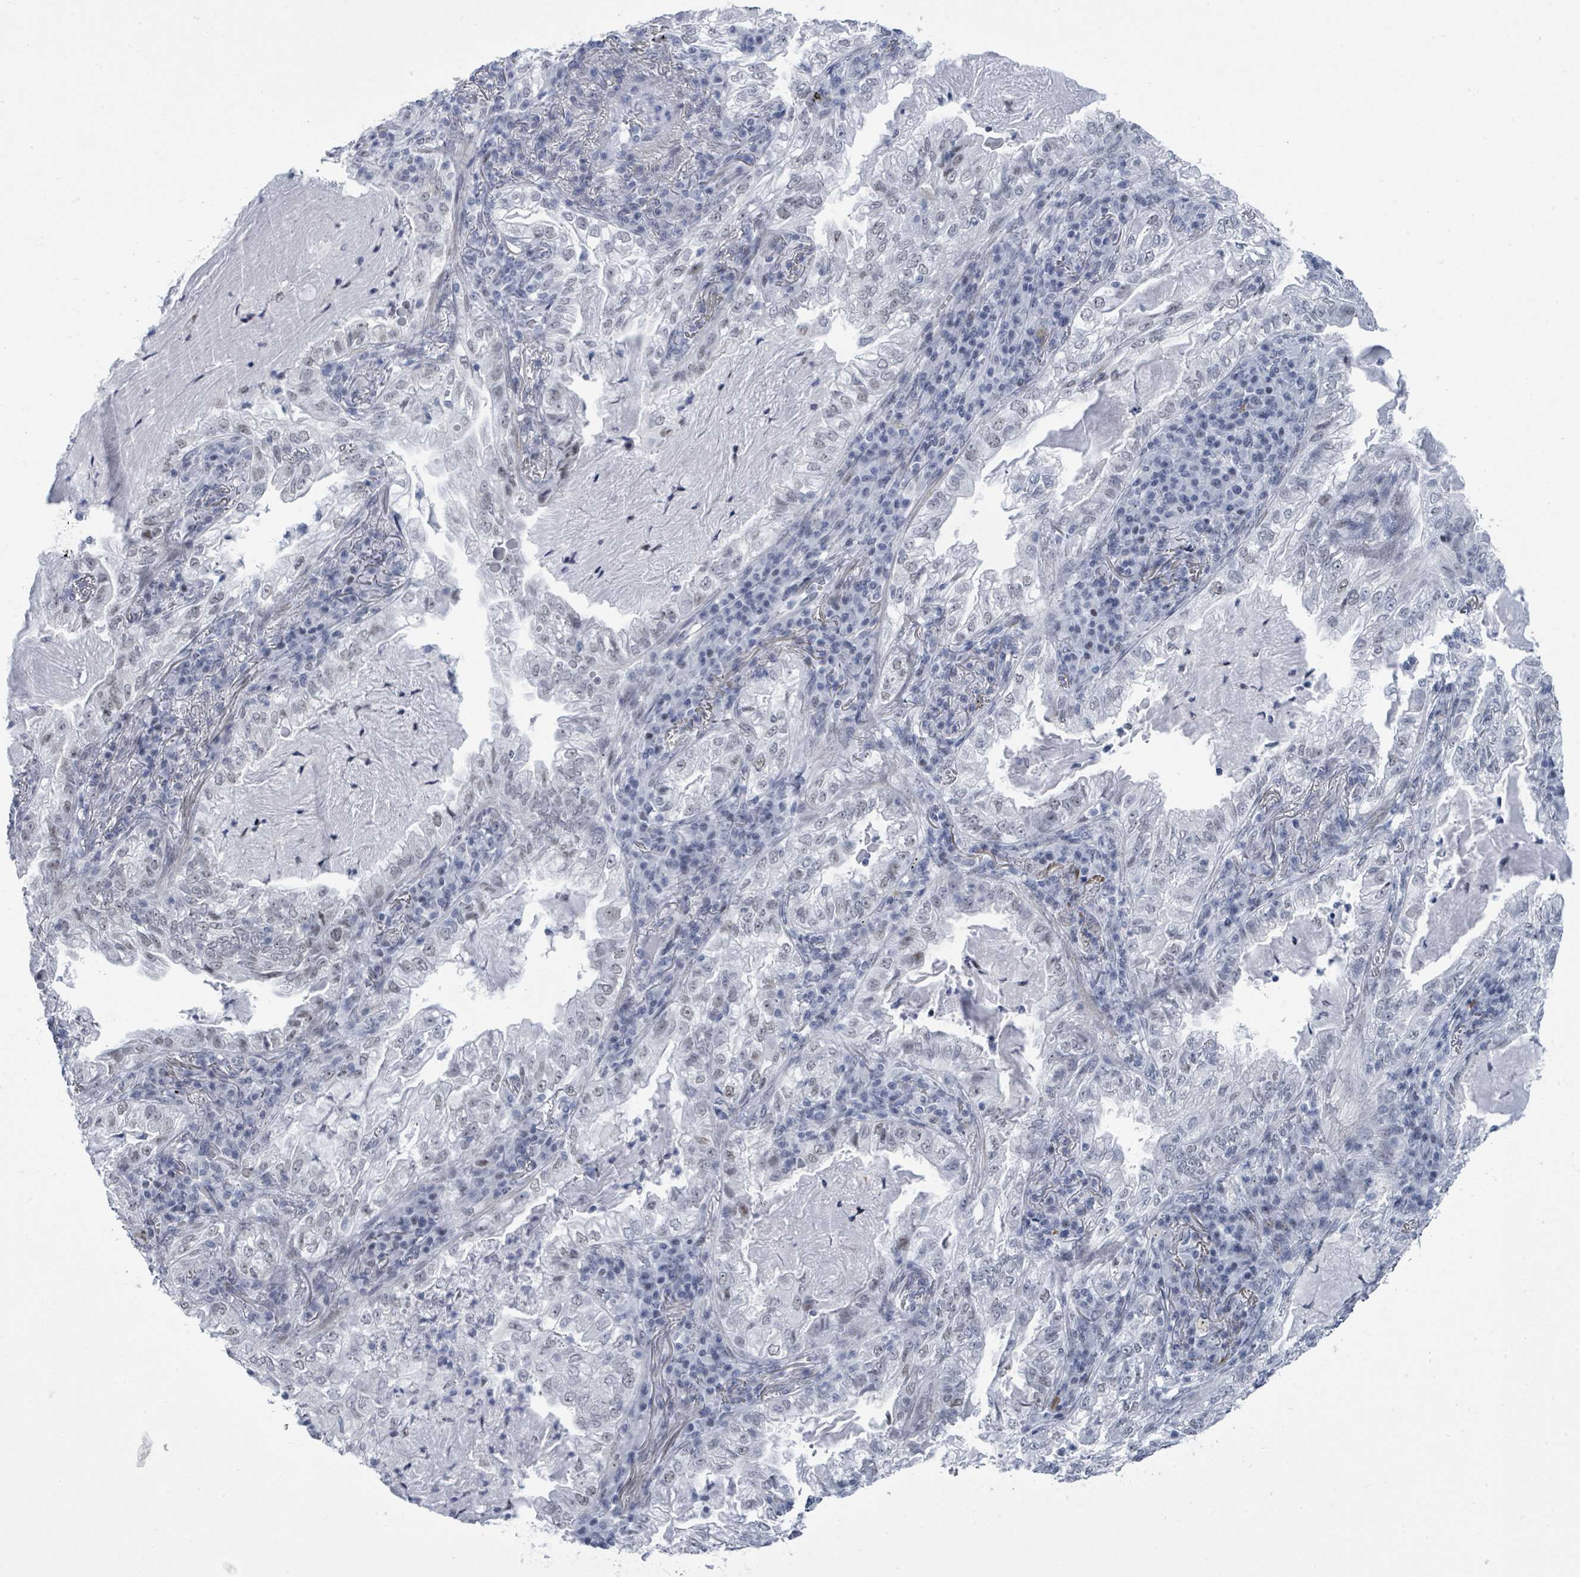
{"staining": {"intensity": "negative", "quantity": "none", "location": "none"}, "tissue": "lung cancer", "cell_type": "Tumor cells", "image_type": "cancer", "snomed": [{"axis": "morphology", "description": "Adenocarcinoma, NOS"}, {"axis": "topography", "description": "Lung"}], "caption": "A high-resolution image shows immunohistochemistry staining of lung adenocarcinoma, which demonstrates no significant staining in tumor cells.", "gene": "CT45A5", "patient": {"sex": "female", "age": 73}}